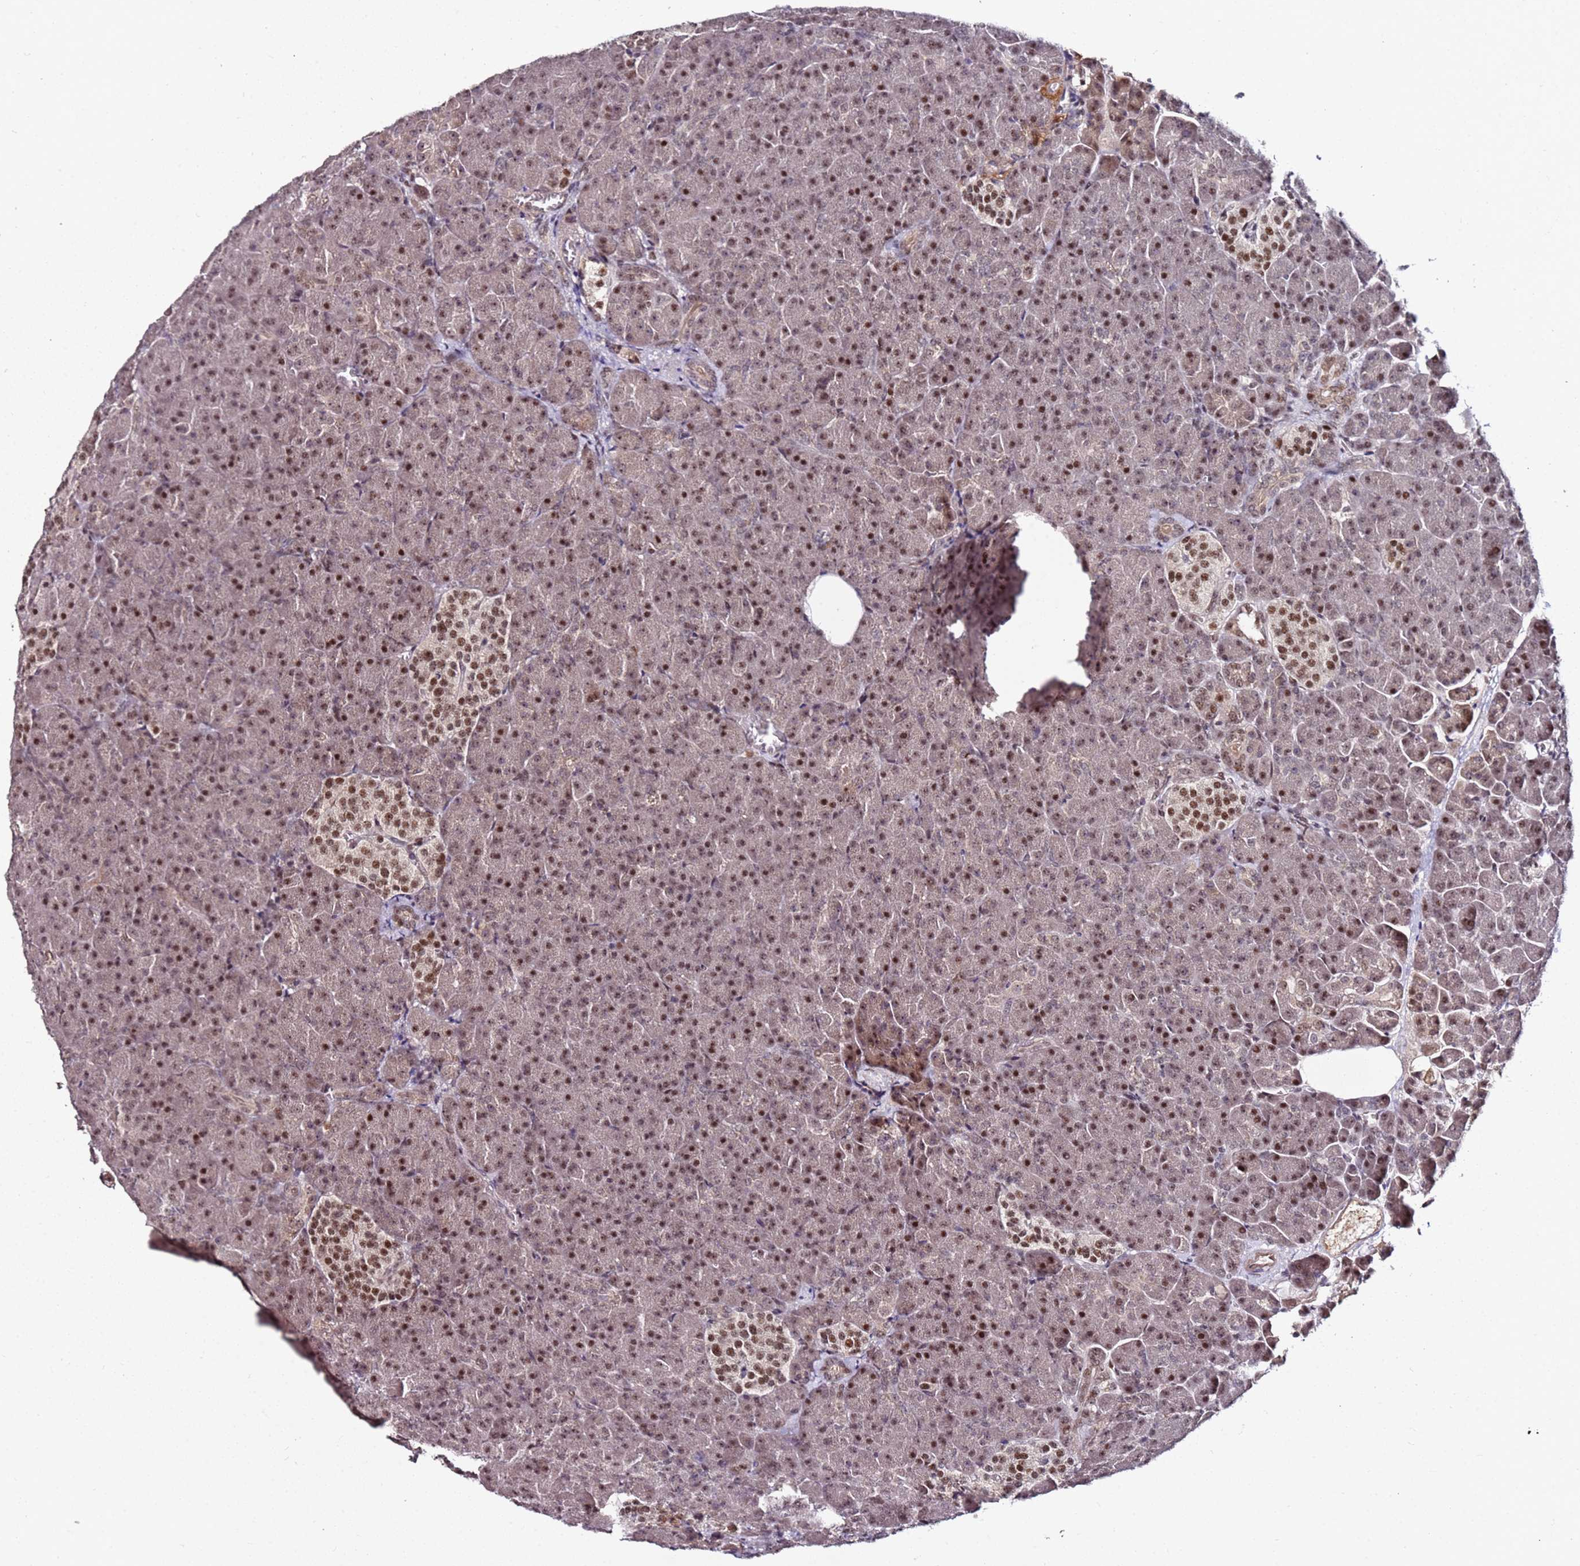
{"staining": {"intensity": "moderate", "quantity": ">75%", "location": "cytoplasmic/membranous,nuclear"}, "tissue": "pancreas", "cell_type": "Exocrine glandular cells", "image_type": "normal", "snomed": [{"axis": "morphology", "description": "Normal tissue, NOS"}, {"axis": "topography", "description": "Pancreas"}], "caption": "Exocrine glandular cells show medium levels of moderate cytoplasmic/membranous,nuclear positivity in about >75% of cells in unremarkable pancreas.", "gene": "FCF1", "patient": {"sex": "female", "age": 74}}